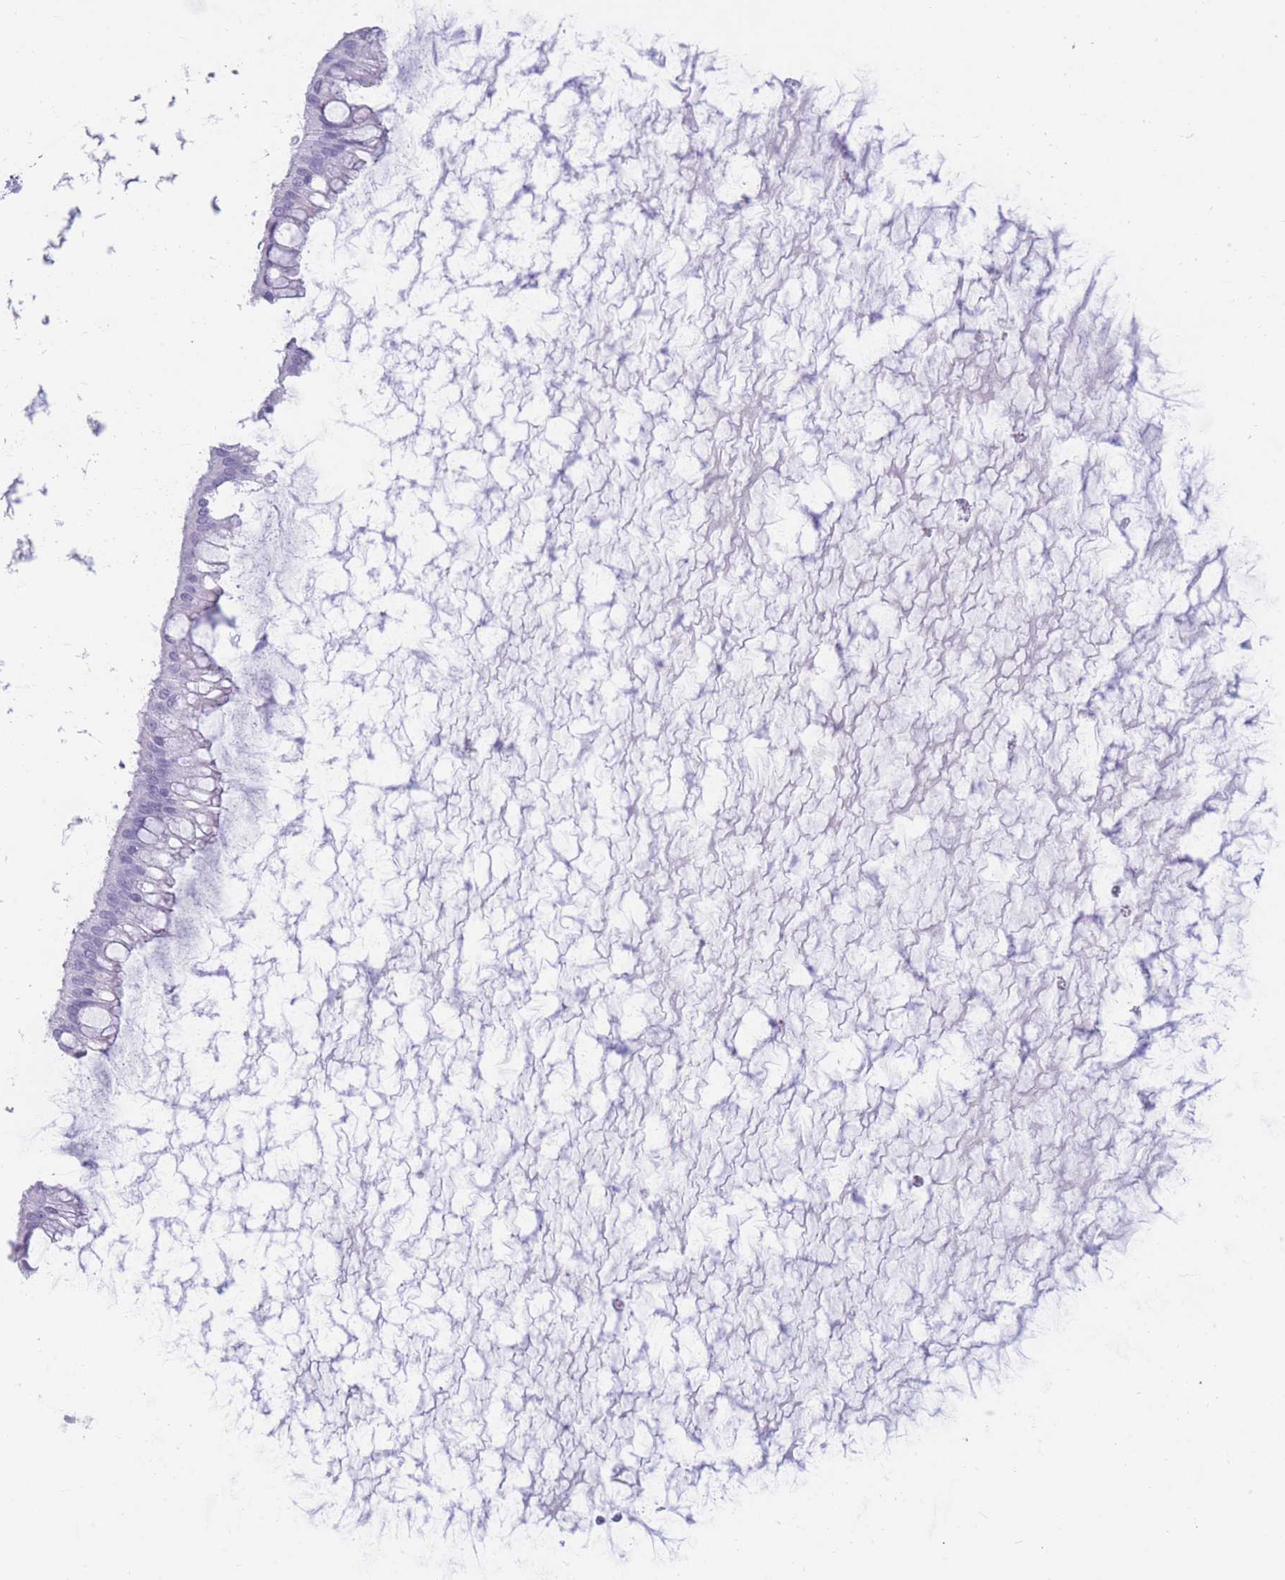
{"staining": {"intensity": "negative", "quantity": "none", "location": "none"}, "tissue": "ovarian cancer", "cell_type": "Tumor cells", "image_type": "cancer", "snomed": [{"axis": "morphology", "description": "Cystadenocarcinoma, mucinous, NOS"}, {"axis": "topography", "description": "Ovary"}], "caption": "Tumor cells show no significant protein expression in ovarian cancer.", "gene": "TNFSF11", "patient": {"sex": "female", "age": 73}}